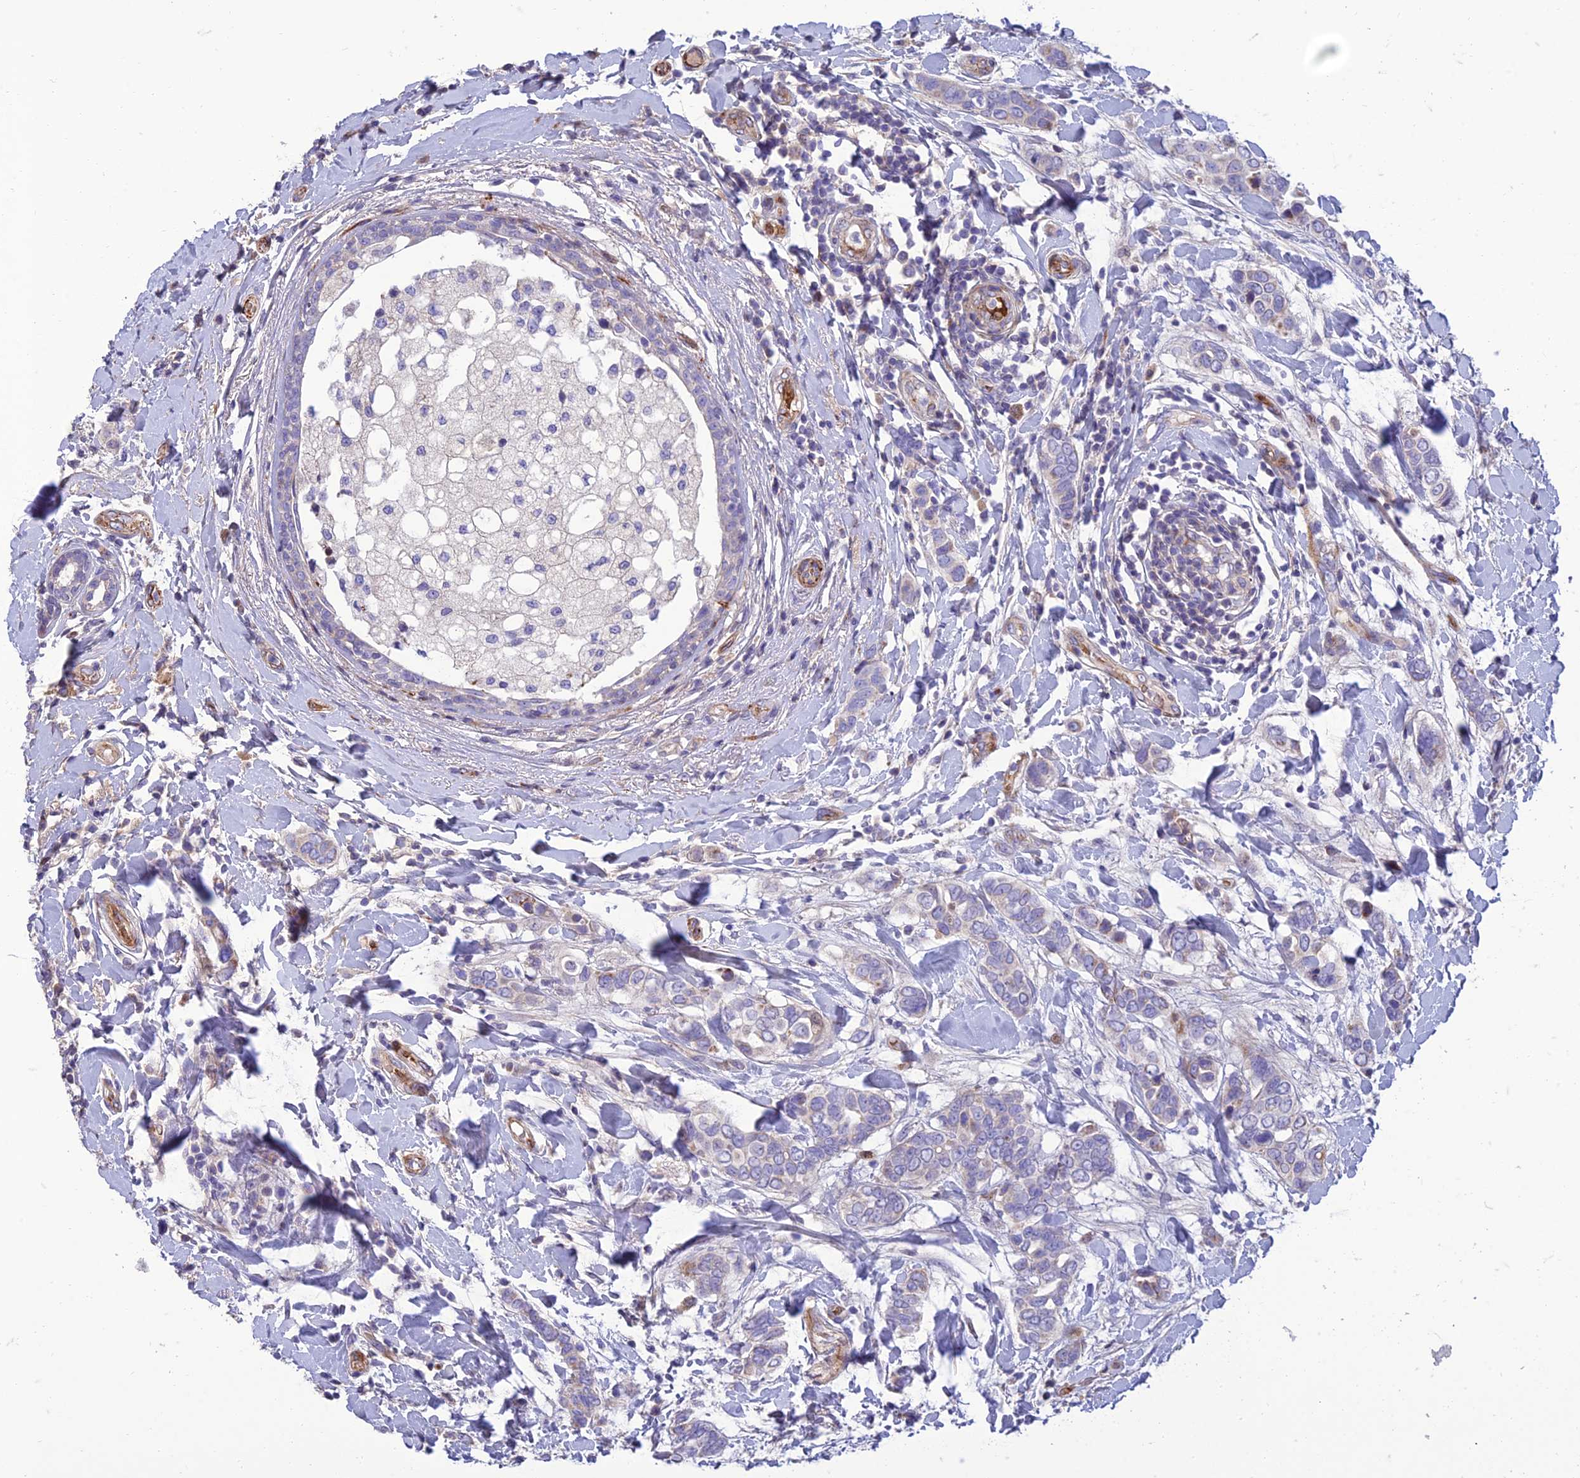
{"staining": {"intensity": "negative", "quantity": "none", "location": "none"}, "tissue": "breast cancer", "cell_type": "Tumor cells", "image_type": "cancer", "snomed": [{"axis": "morphology", "description": "Lobular carcinoma"}, {"axis": "topography", "description": "Breast"}], "caption": "Protein analysis of breast cancer (lobular carcinoma) shows no significant positivity in tumor cells. (DAB (3,3'-diaminobenzidine) IHC with hematoxylin counter stain).", "gene": "SEL1L3", "patient": {"sex": "female", "age": 51}}